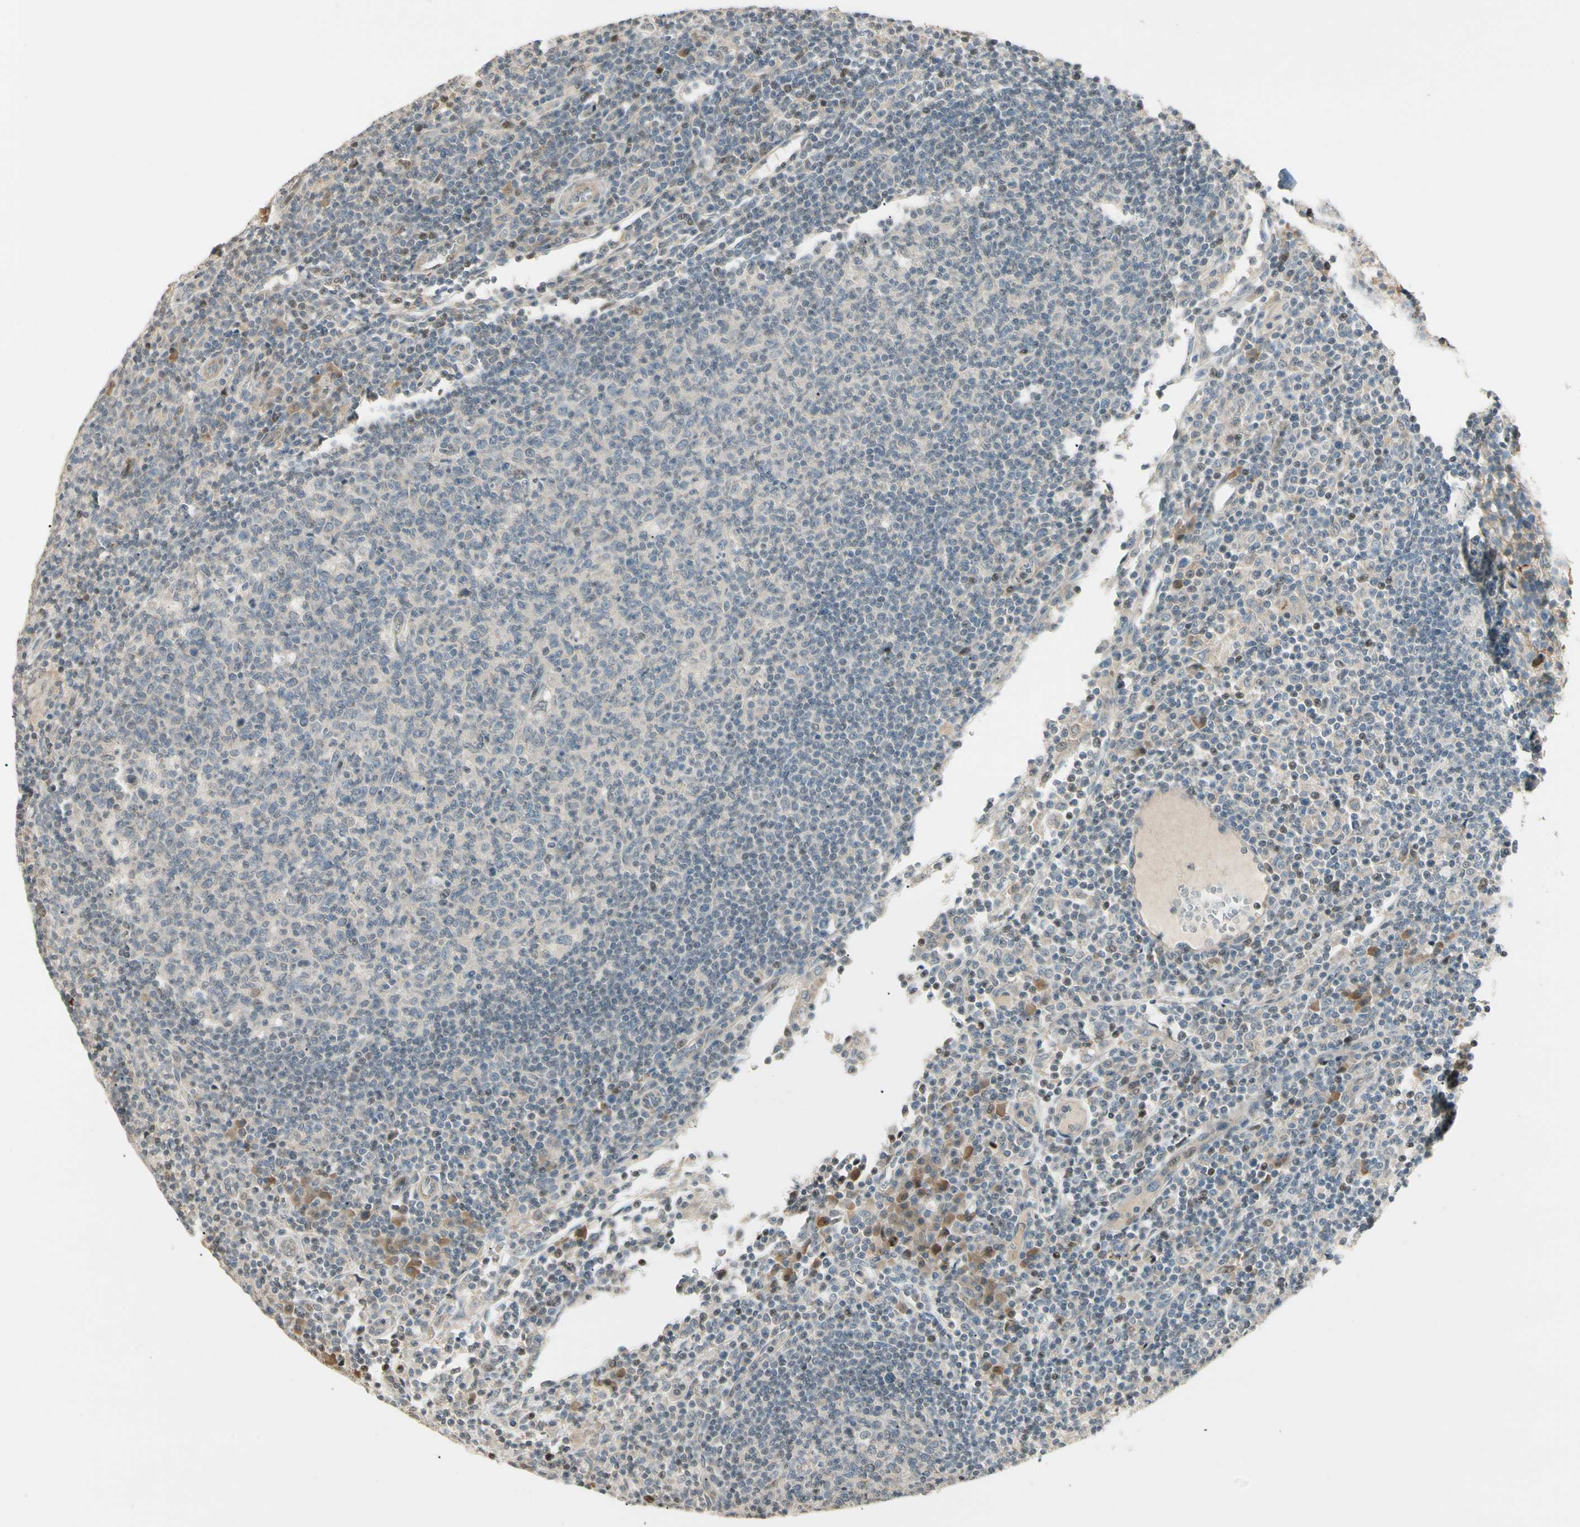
{"staining": {"intensity": "weak", "quantity": "25%-75%", "location": "cytoplasmic/membranous"}, "tissue": "lymph node", "cell_type": "Germinal center cells", "image_type": "normal", "snomed": [{"axis": "morphology", "description": "Normal tissue, NOS"}, {"axis": "morphology", "description": "Inflammation, NOS"}, {"axis": "topography", "description": "Lymph node"}], "caption": "The immunohistochemical stain shows weak cytoplasmic/membranous staining in germinal center cells of normal lymph node.", "gene": "P3H2", "patient": {"sex": "male", "age": 55}}